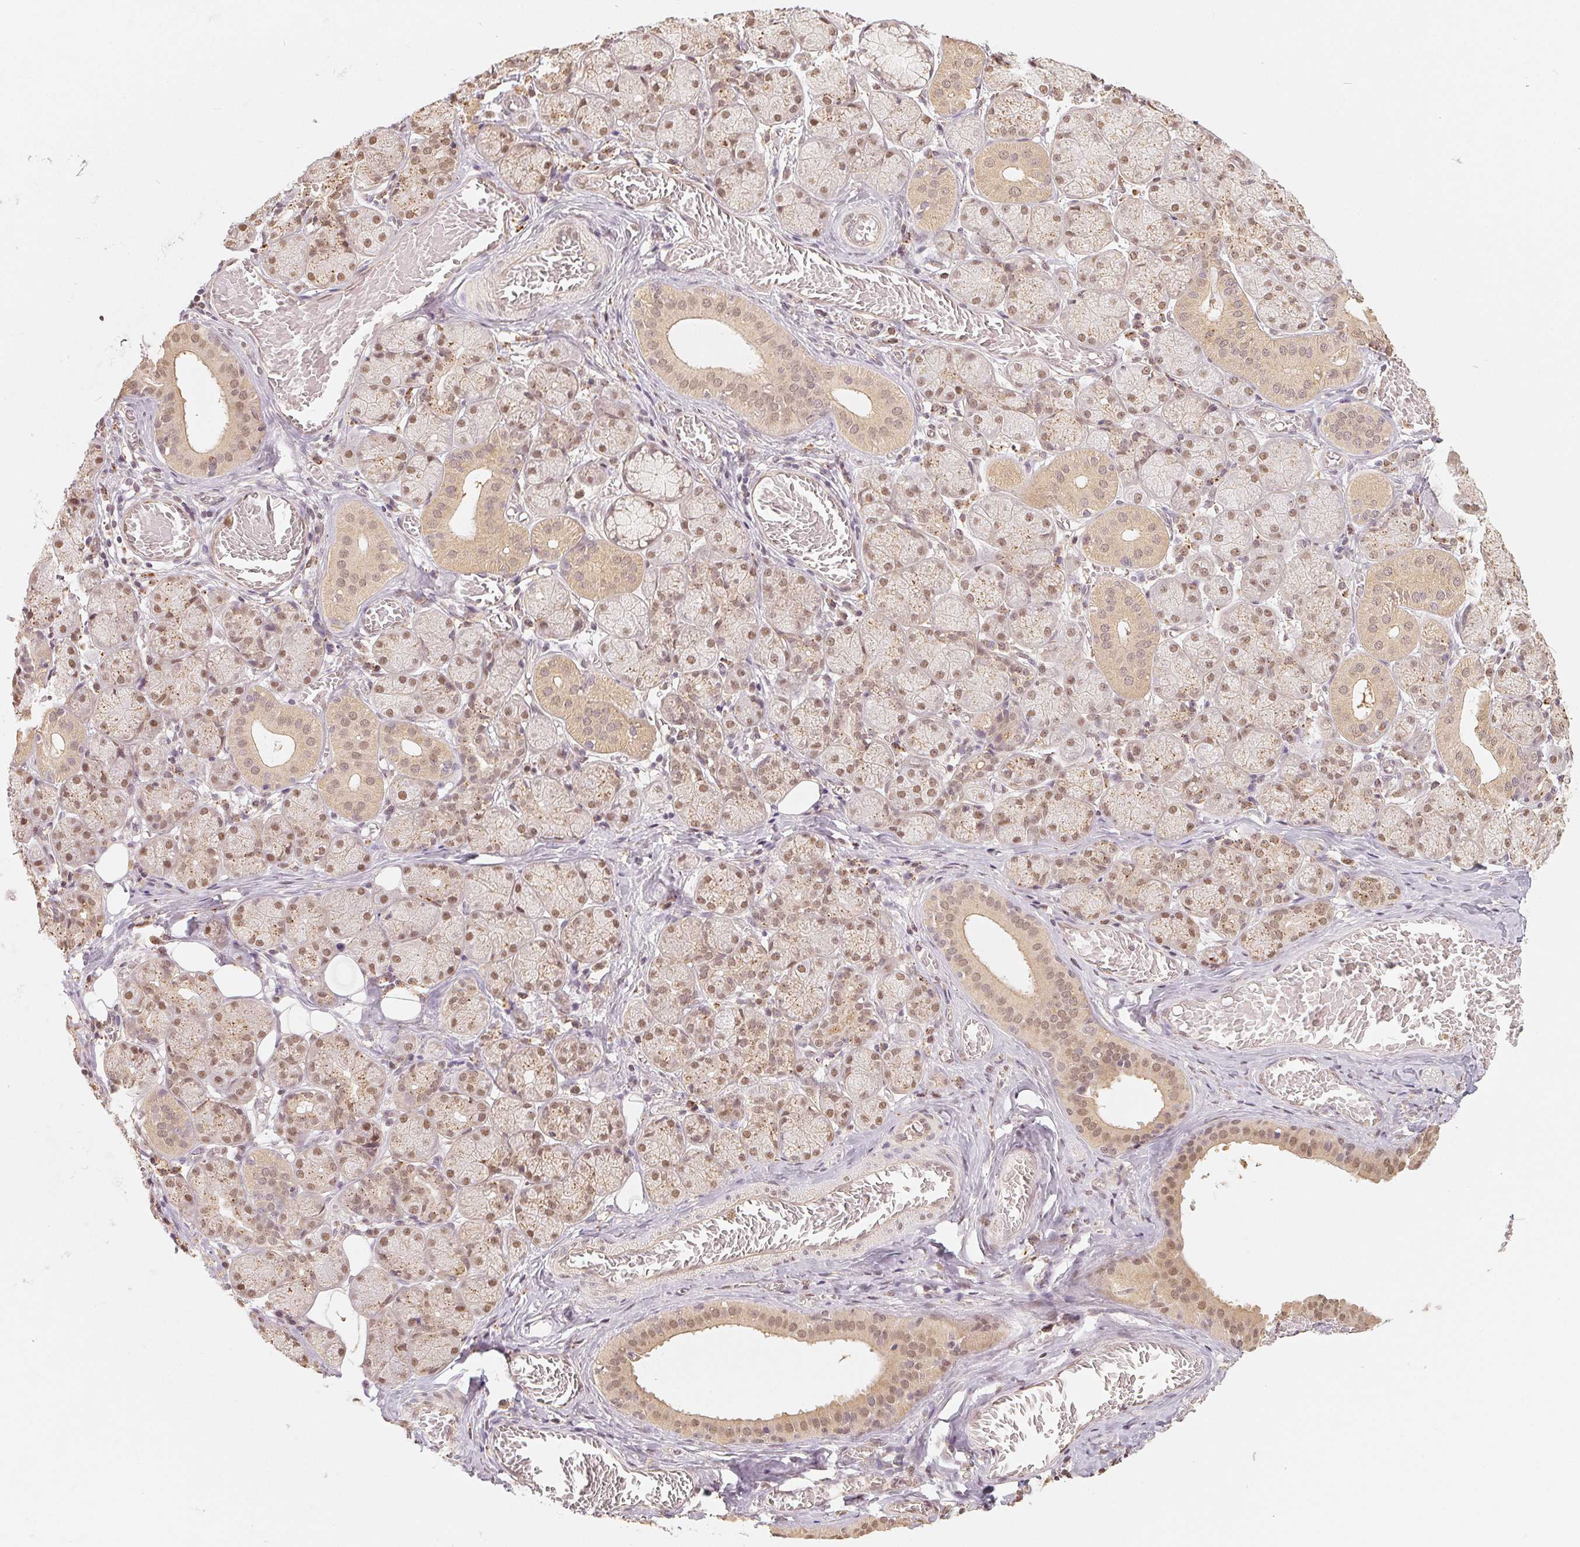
{"staining": {"intensity": "moderate", "quantity": ">75%", "location": "cytoplasmic/membranous,nuclear"}, "tissue": "salivary gland", "cell_type": "Glandular cells", "image_type": "normal", "snomed": [{"axis": "morphology", "description": "Normal tissue, NOS"}, {"axis": "topography", "description": "Salivary gland"}, {"axis": "topography", "description": "Peripheral nerve tissue"}], "caption": "Salivary gland stained with DAB immunohistochemistry (IHC) shows medium levels of moderate cytoplasmic/membranous,nuclear staining in about >75% of glandular cells. The protein is stained brown, and the nuclei are stained in blue (DAB IHC with brightfield microscopy, high magnification).", "gene": "GUSB", "patient": {"sex": "female", "age": 24}}